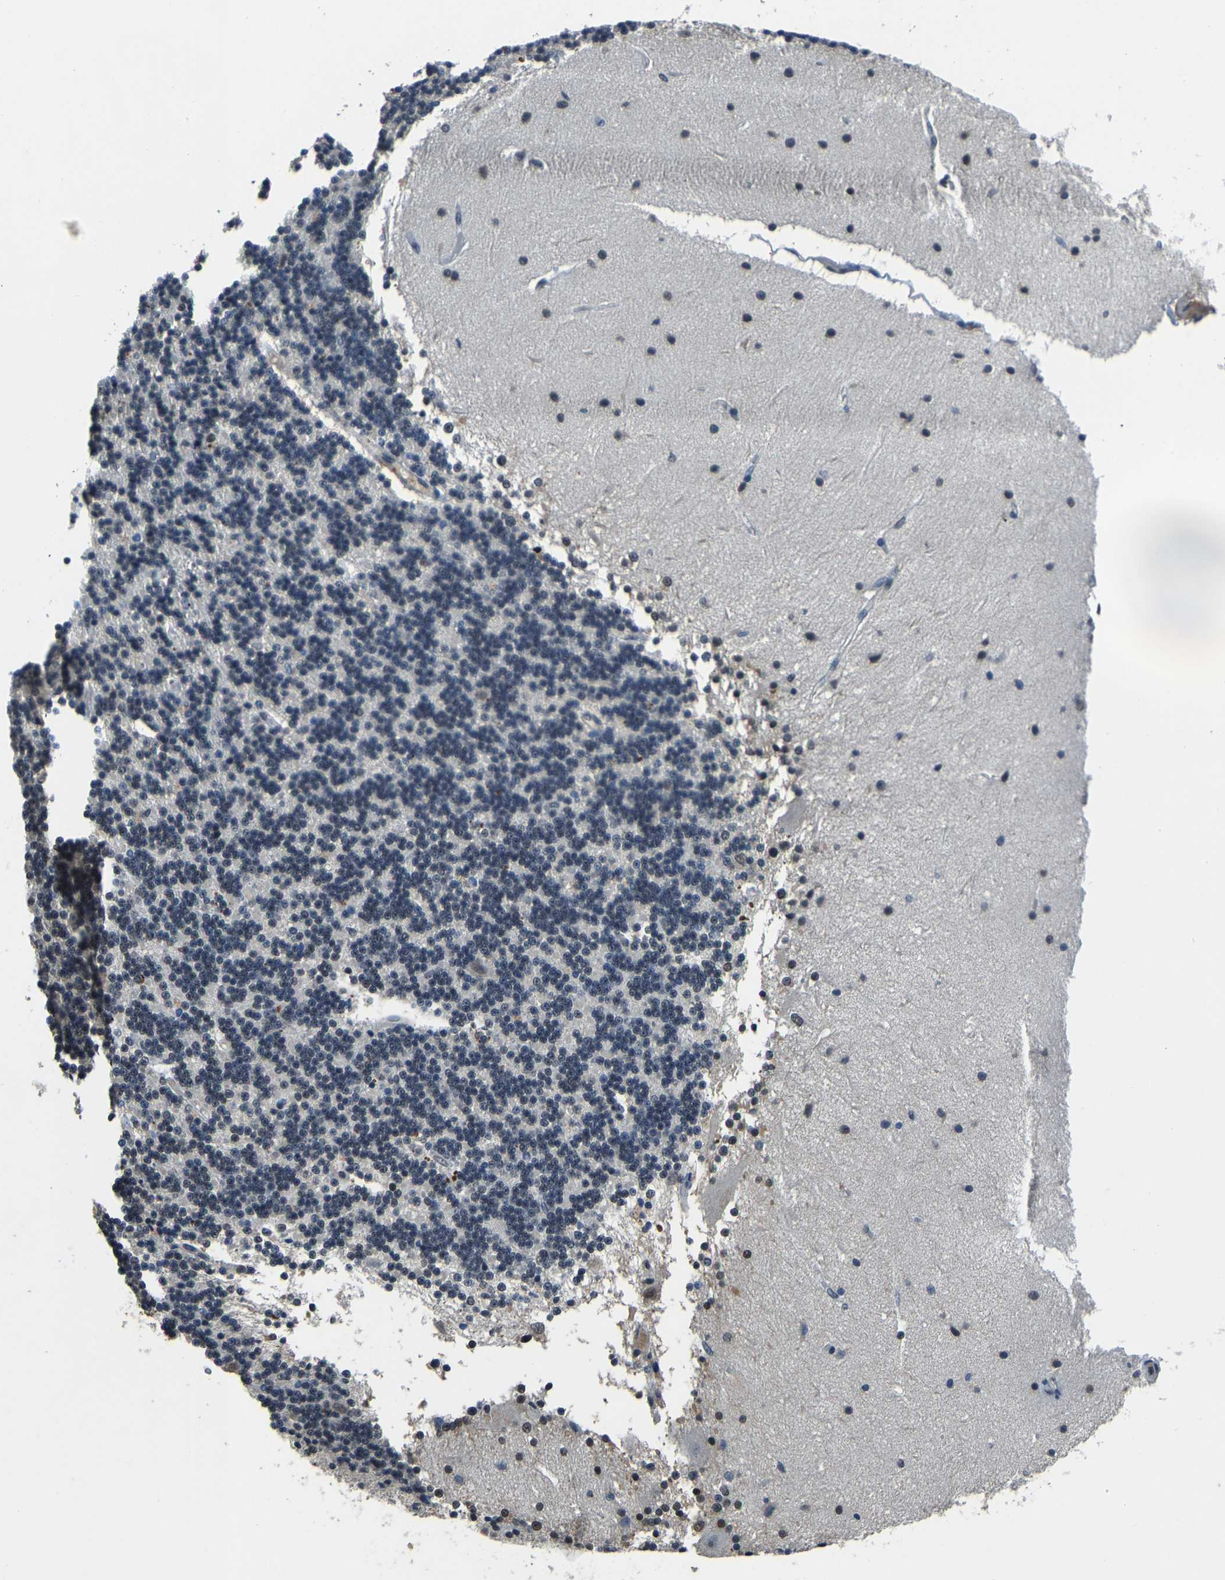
{"staining": {"intensity": "negative", "quantity": "none", "location": "none"}, "tissue": "cerebellum", "cell_type": "Cells in granular layer", "image_type": "normal", "snomed": [{"axis": "morphology", "description": "Normal tissue, NOS"}, {"axis": "topography", "description": "Cerebellum"}], "caption": "An immunohistochemistry photomicrograph of benign cerebellum is shown. There is no staining in cells in granular layer of cerebellum. (DAB (3,3'-diaminobenzidine) IHC with hematoxylin counter stain).", "gene": "TOX4", "patient": {"sex": "female", "age": 54}}